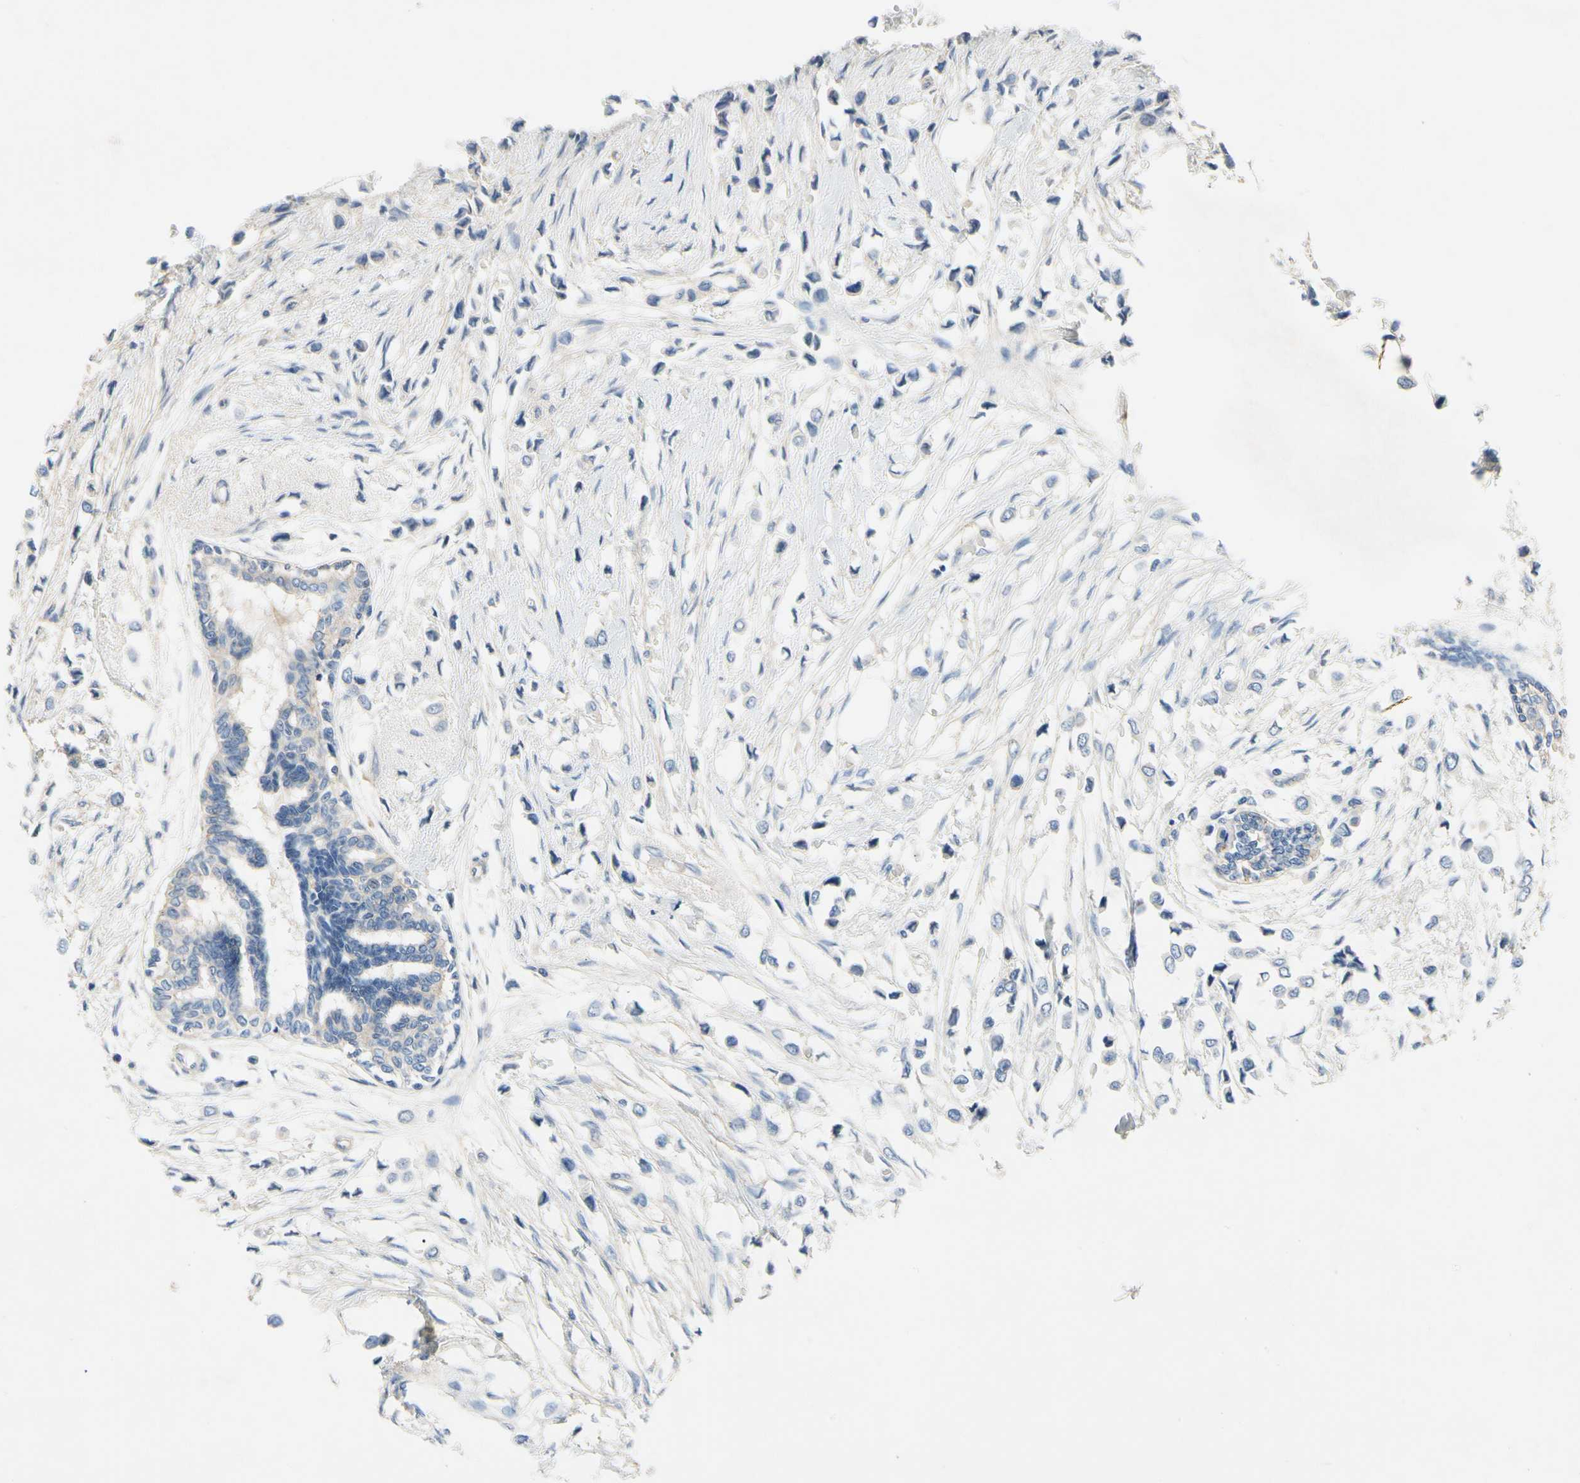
{"staining": {"intensity": "negative", "quantity": "none", "location": "none"}, "tissue": "breast cancer", "cell_type": "Tumor cells", "image_type": "cancer", "snomed": [{"axis": "morphology", "description": "Lobular carcinoma"}, {"axis": "topography", "description": "Breast"}], "caption": "Tumor cells show no significant protein expression in breast lobular carcinoma. Brightfield microscopy of immunohistochemistry (IHC) stained with DAB (brown) and hematoxylin (blue), captured at high magnification.", "gene": "CA14", "patient": {"sex": "female", "age": 51}}